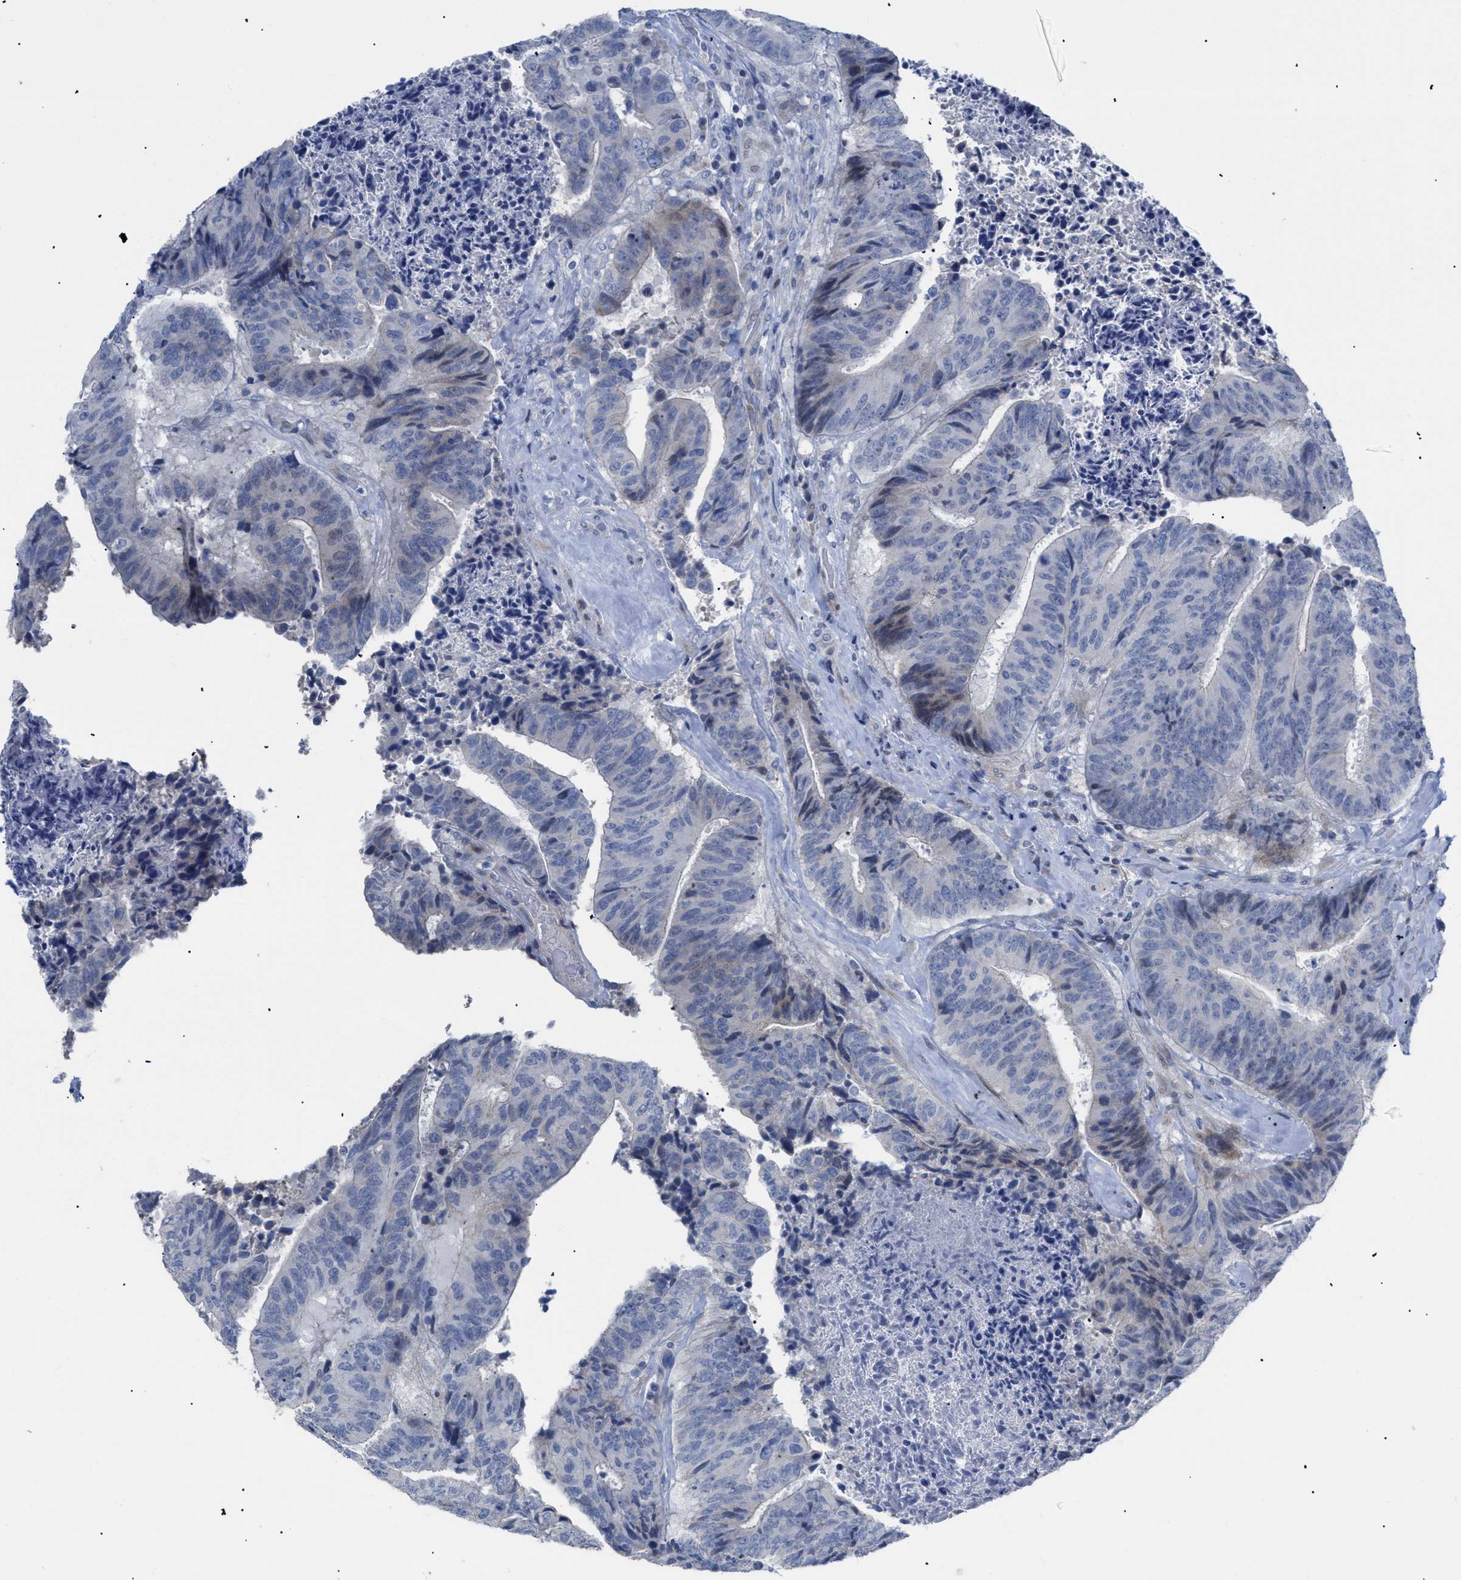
{"staining": {"intensity": "weak", "quantity": "<25%", "location": "cytoplasmic/membranous"}, "tissue": "colorectal cancer", "cell_type": "Tumor cells", "image_type": "cancer", "snomed": [{"axis": "morphology", "description": "Adenocarcinoma, NOS"}, {"axis": "topography", "description": "Rectum"}], "caption": "A photomicrograph of adenocarcinoma (colorectal) stained for a protein reveals no brown staining in tumor cells.", "gene": "CAV3", "patient": {"sex": "male", "age": 72}}